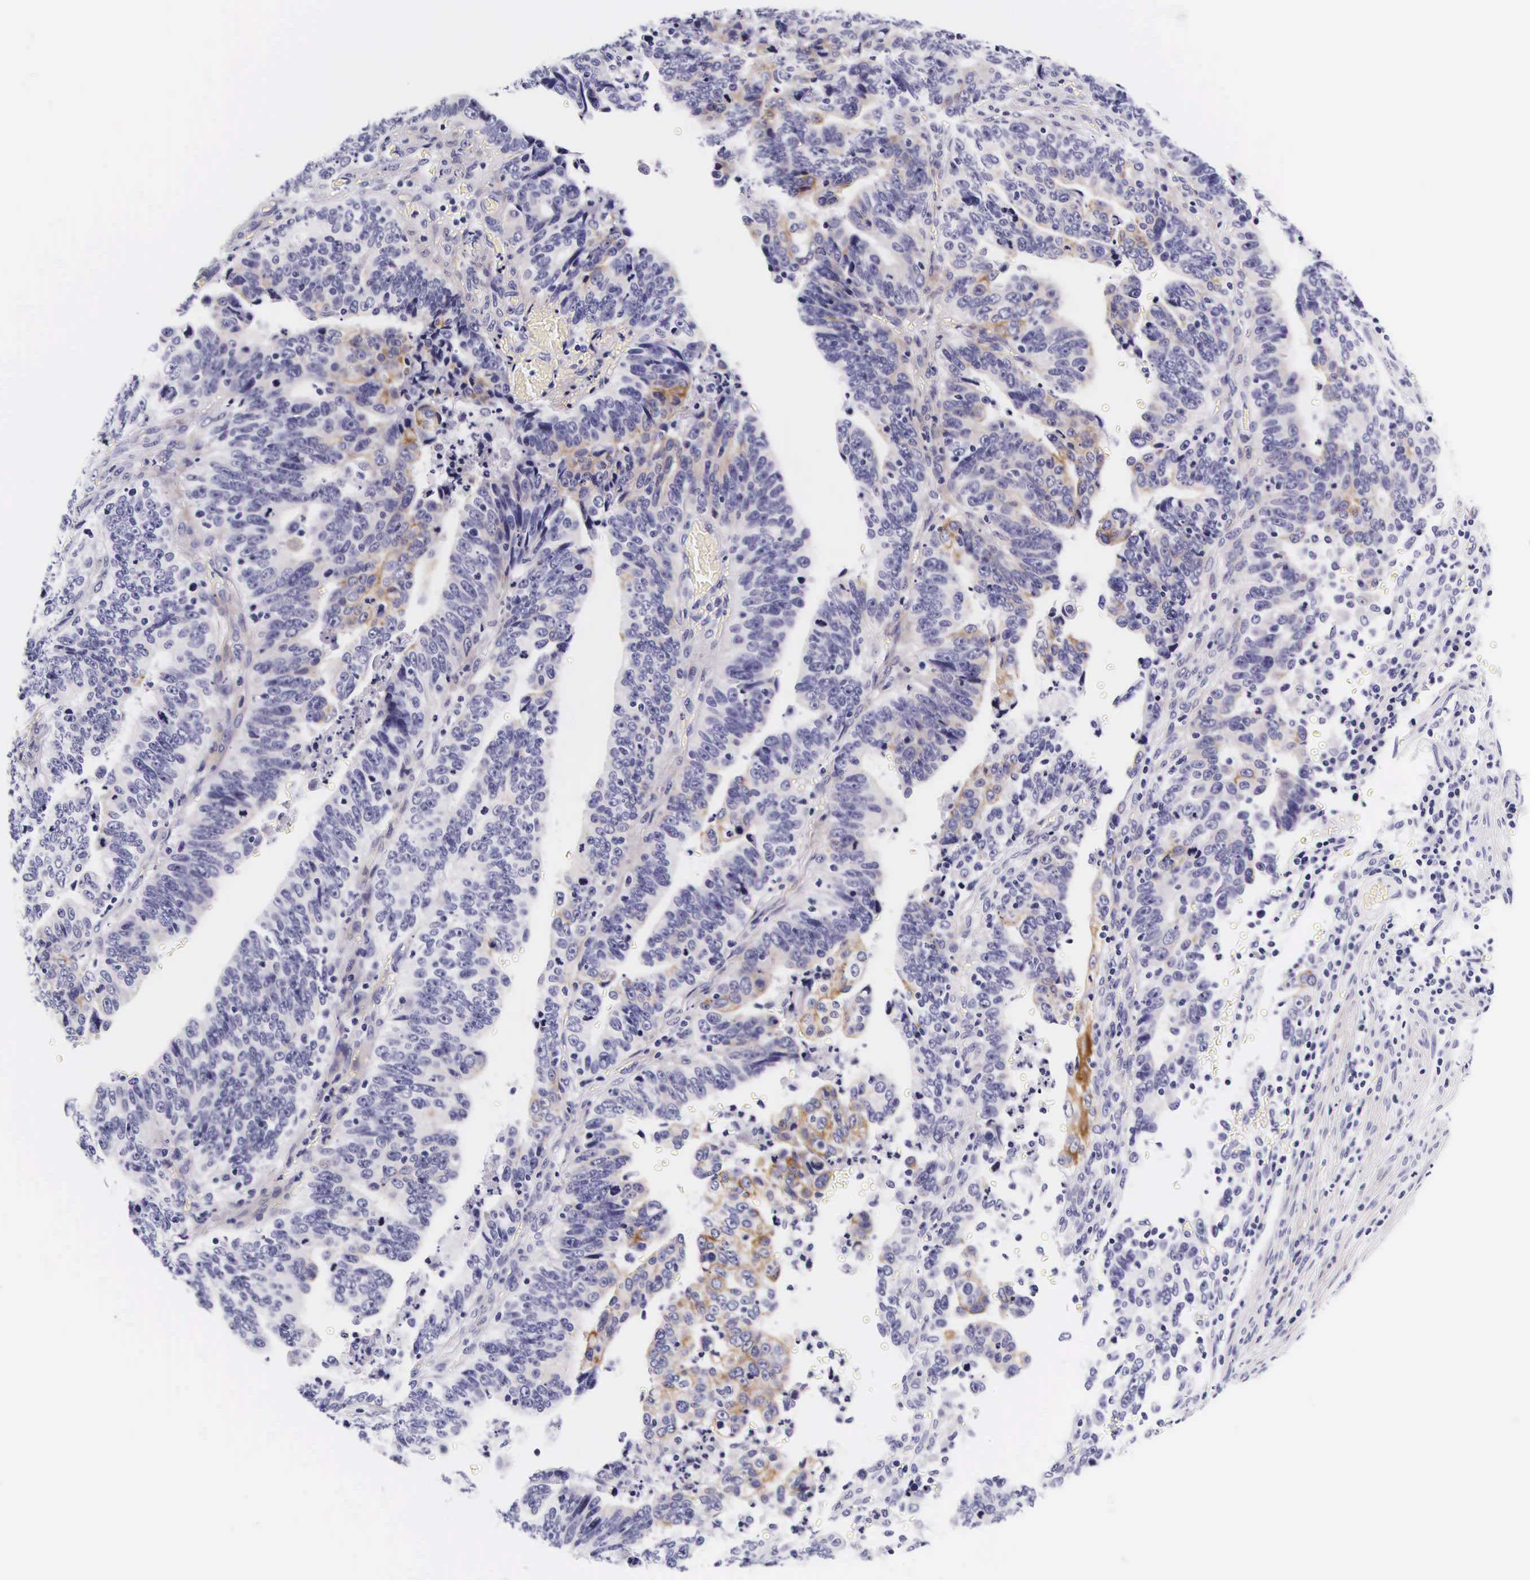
{"staining": {"intensity": "negative", "quantity": "none", "location": "none"}, "tissue": "stomach cancer", "cell_type": "Tumor cells", "image_type": "cancer", "snomed": [{"axis": "morphology", "description": "Adenocarcinoma, NOS"}, {"axis": "topography", "description": "Stomach, upper"}], "caption": "A high-resolution histopathology image shows IHC staining of stomach adenocarcinoma, which displays no significant staining in tumor cells. Brightfield microscopy of immunohistochemistry (IHC) stained with DAB (brown) and hematoxylin (blue), captured at high magnification.", "gene": "UPRT", "patient": {"sex": "female", "age": 50}}